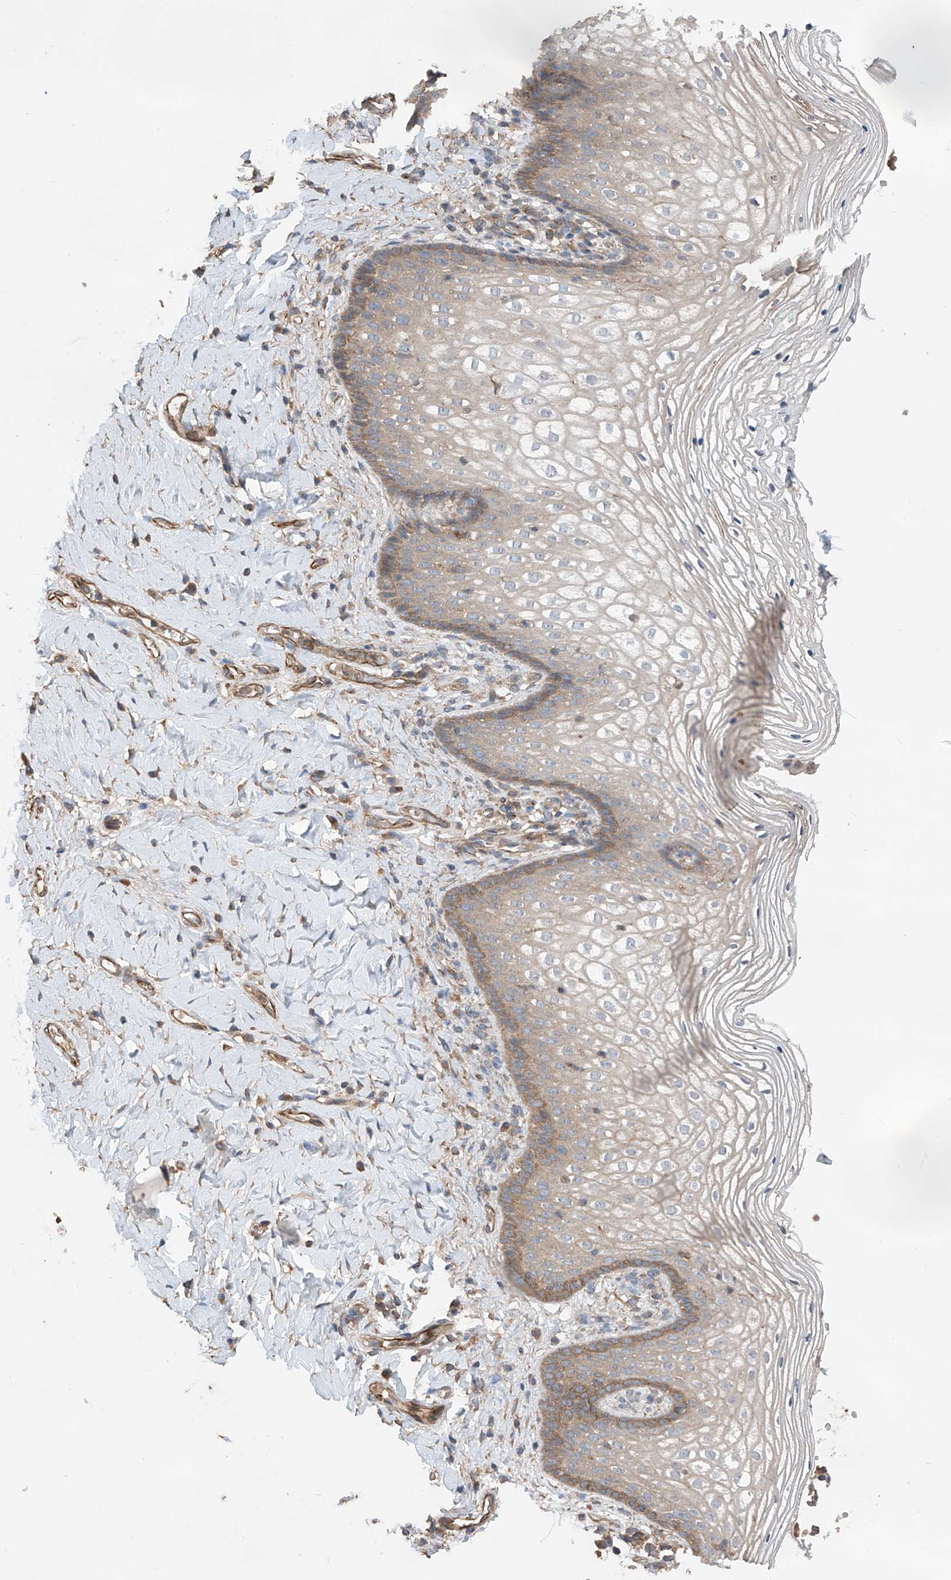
{"staining": {"intensity": "moderate", "quantity": "<25%", "location": "cytoplasmic/membranous"}, "tissue": "vagina", "cell_type": "Squamous epithelial cells", "image_type": "normal", "snomed": [{"axis": "morphology", "description": "Normal tissue, NOS"}, {"axis": "topography", "description": "Vagina"}], "caption": "Immunohistochemistry (DAB (3,3'-diaminobenzidine)) staining of normal human vagina shows moderate cytoplasmic/membranous protein positivity in approximately <25% of squamous epithelial cells.", "gene": "PHACTR4", "patient": {"sex": "female", "age": 60}}